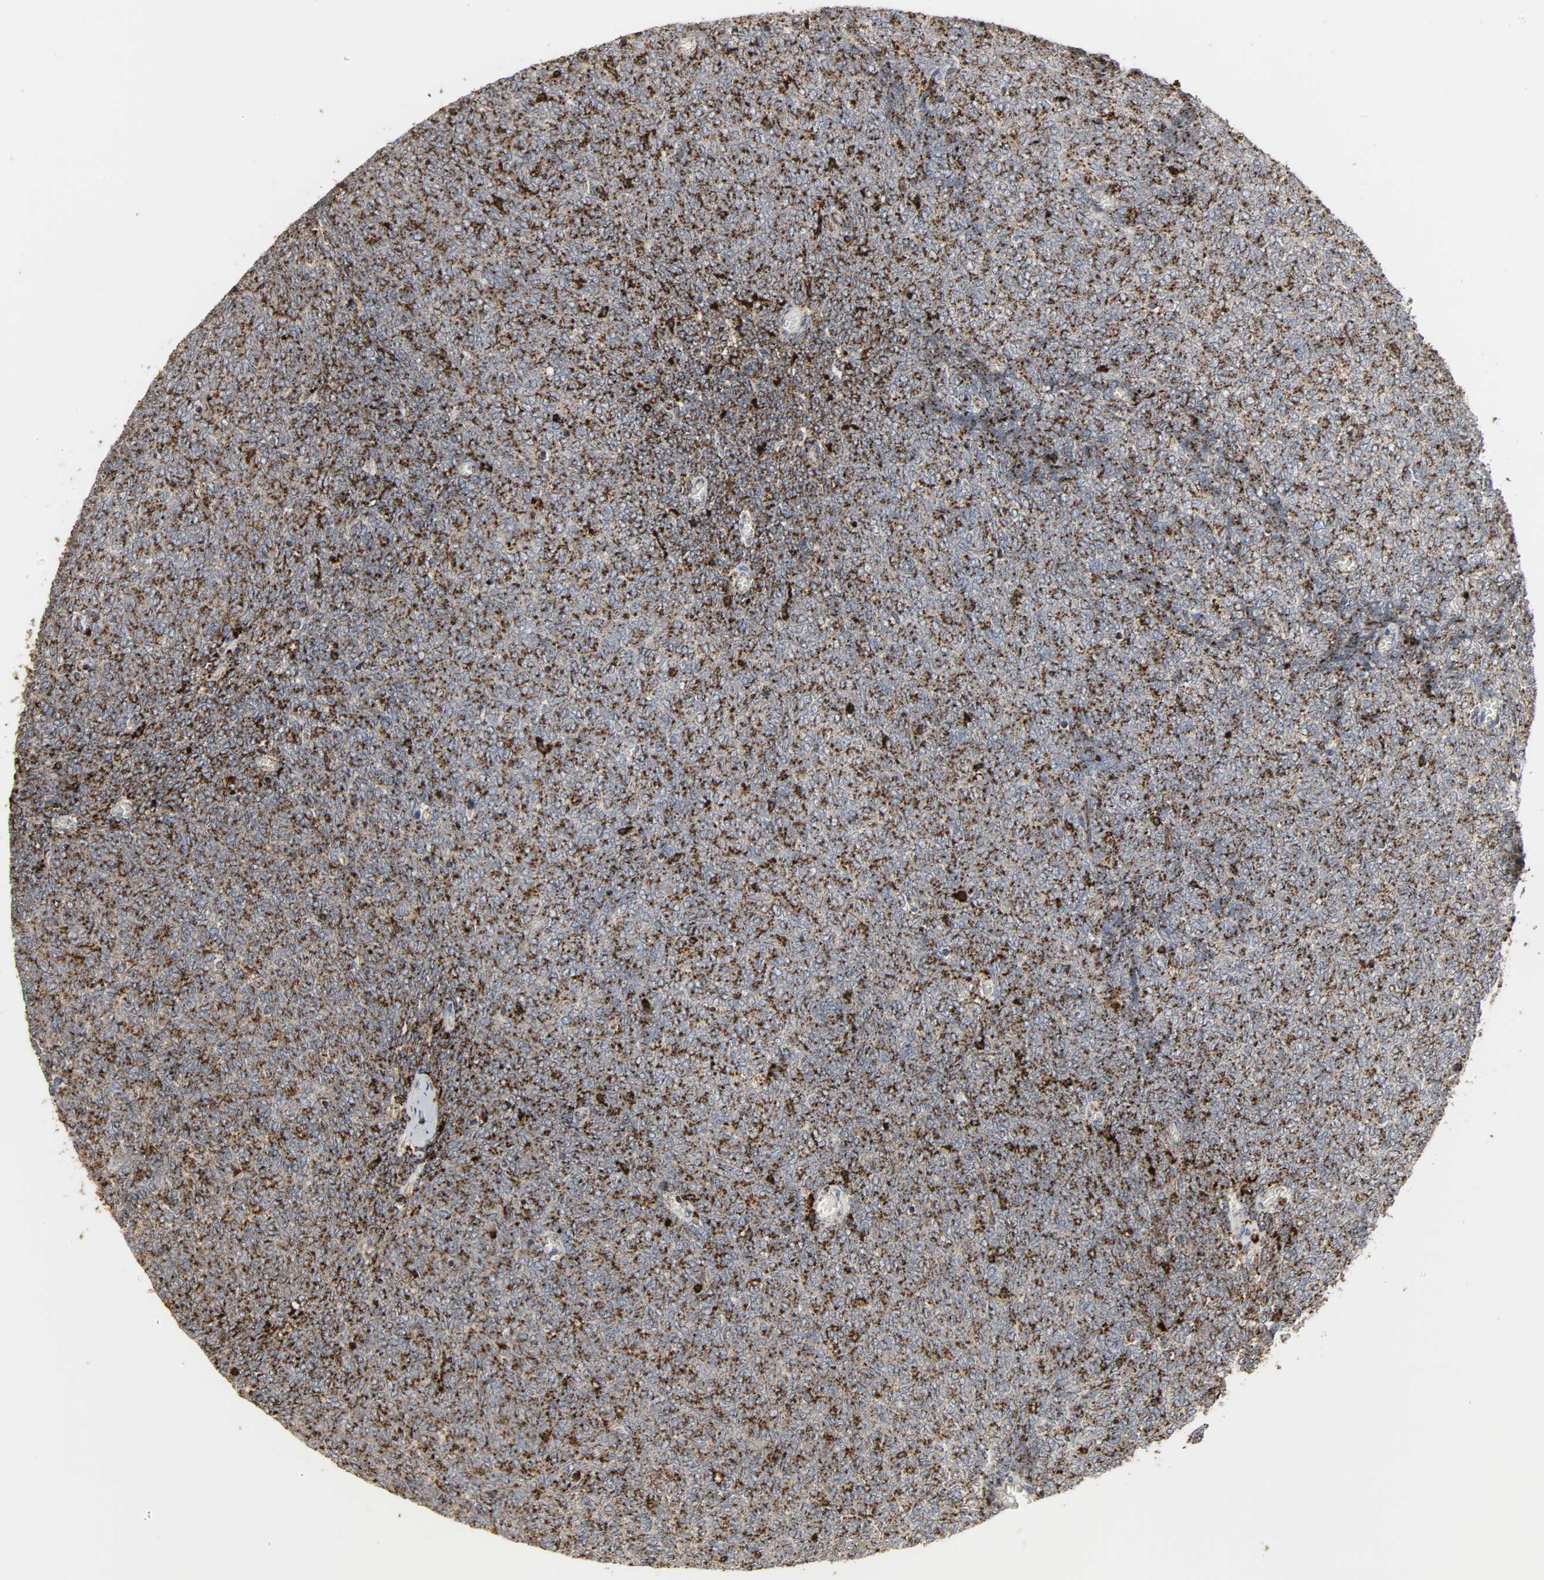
{"staining": {"intensity": "strong", "quantity": ">75%", "location": "cytoplasmic/membranous"}, "tissue": "renal cancer", "cell_type": "Tumor cells", "image_type": "cancer", "snomed": [{"axis": "morphology", "description": "Neoplasm, malignant, NOS"}, {"axis": "topography", "description": "Kidney"}], "caption": "Immunohistochemistry staining of malignant neoplasm (renal), which demonstrates high levels of strong cytoplasmic/membranous expression in about >75% of tumor cells indicating strong cytoplasmic/membranous protein positivity. The staining was performed using DAB (brown) for protein detection and nuclei were counterstained in hematoxylin (blue).", "gene": "PSAP", "patient": {"sex": "male", "age": 28}}